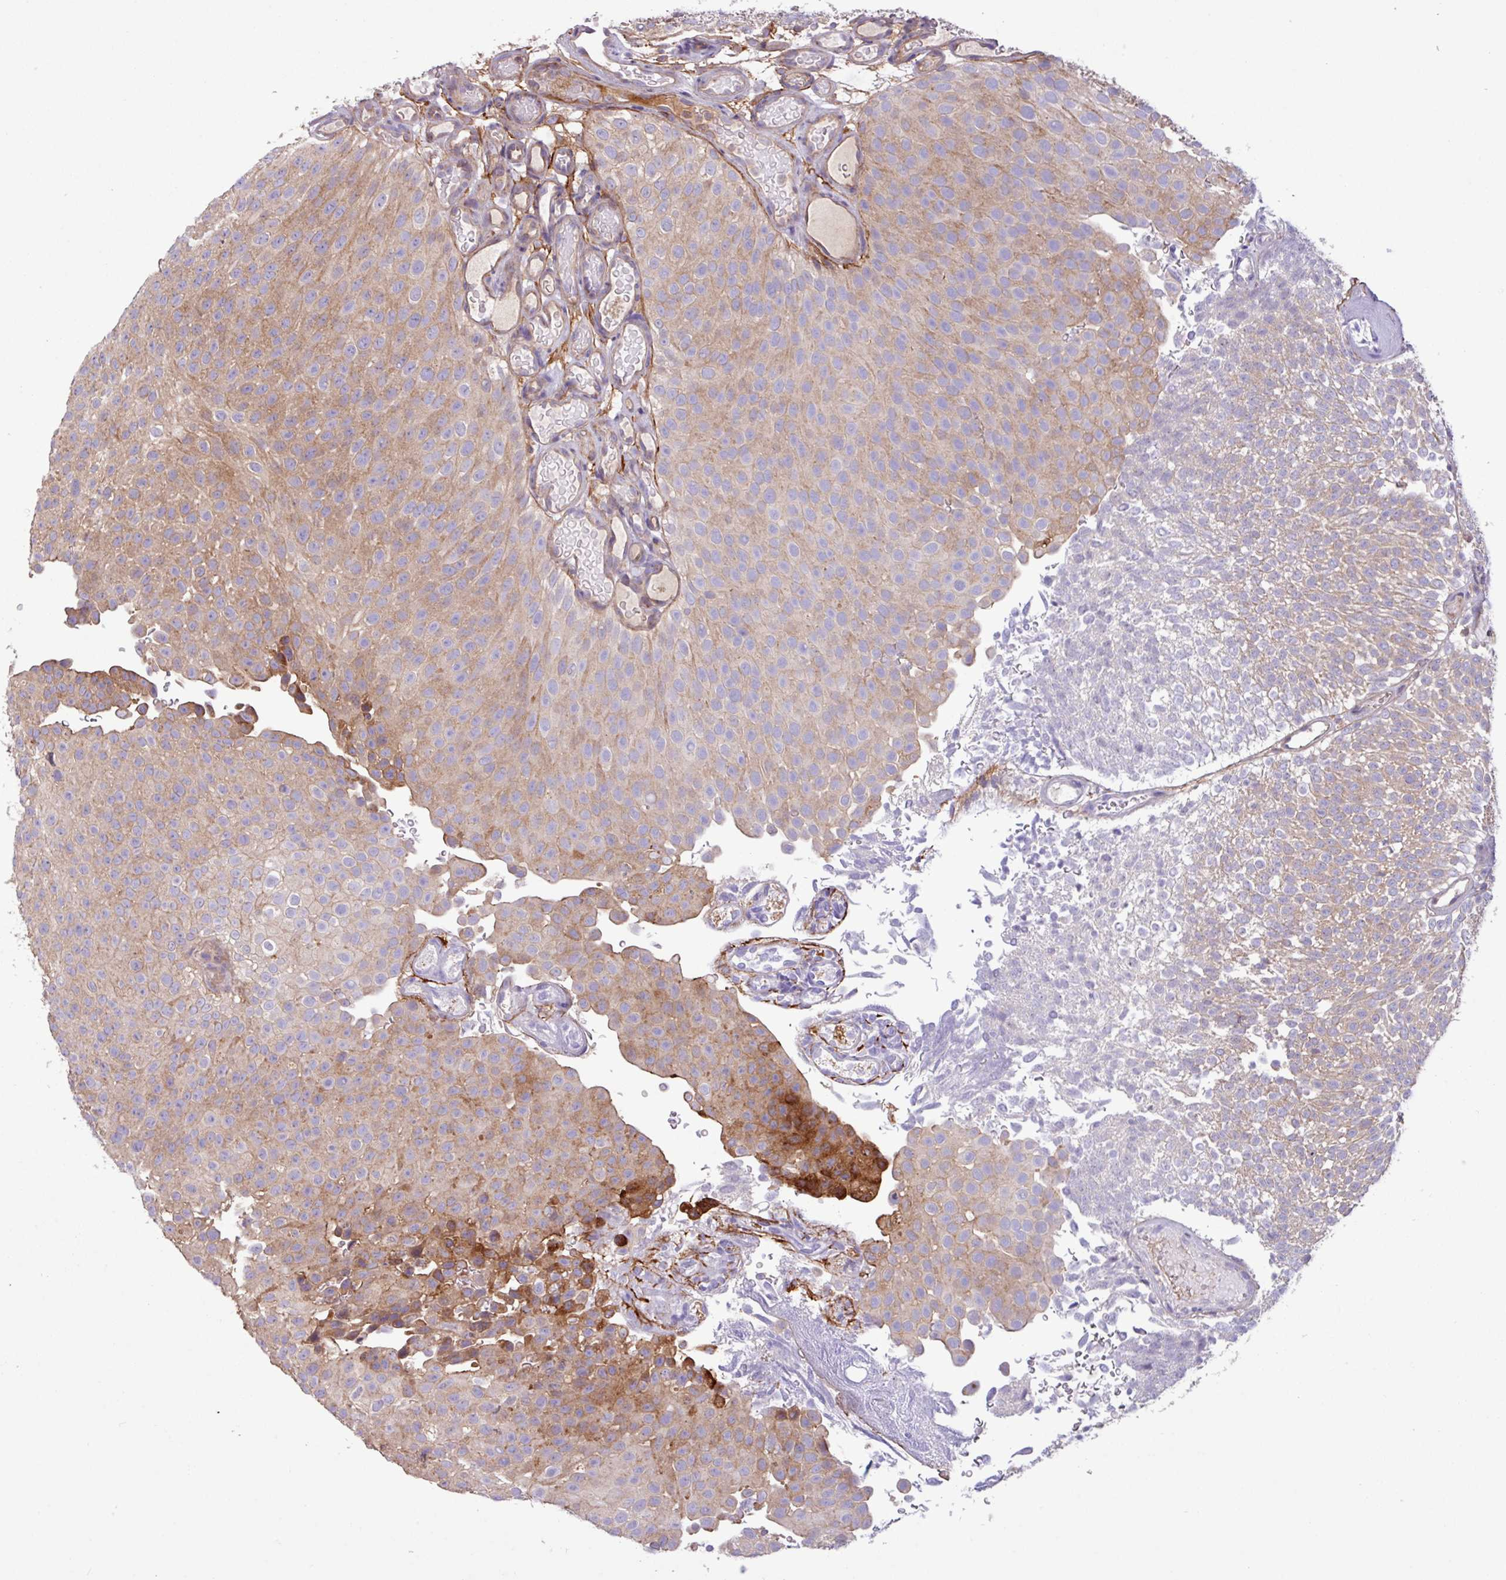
{"staining": {"intensity": "moderate", "quantity": ">75%", "location": "cytoplasmic/membranous"}, "tissue": "urothelial cancer", "cell_type": "Tumor cells", "image_type": "cancer", "snomed": [{"axis": "morphology", "description": "Urothelial carcinoma, Low grade"}, {"axis": "topography", "description": "Urinary bladder"}], "caption": "Immunohistochemical staining of human urothelial cancer shows medium levels of moderate cytoplasmic/membranous protein staining in about >75% of tumor cells.", "gene": "ZNF300", "patient": {"sex": "male", "age": 78}}